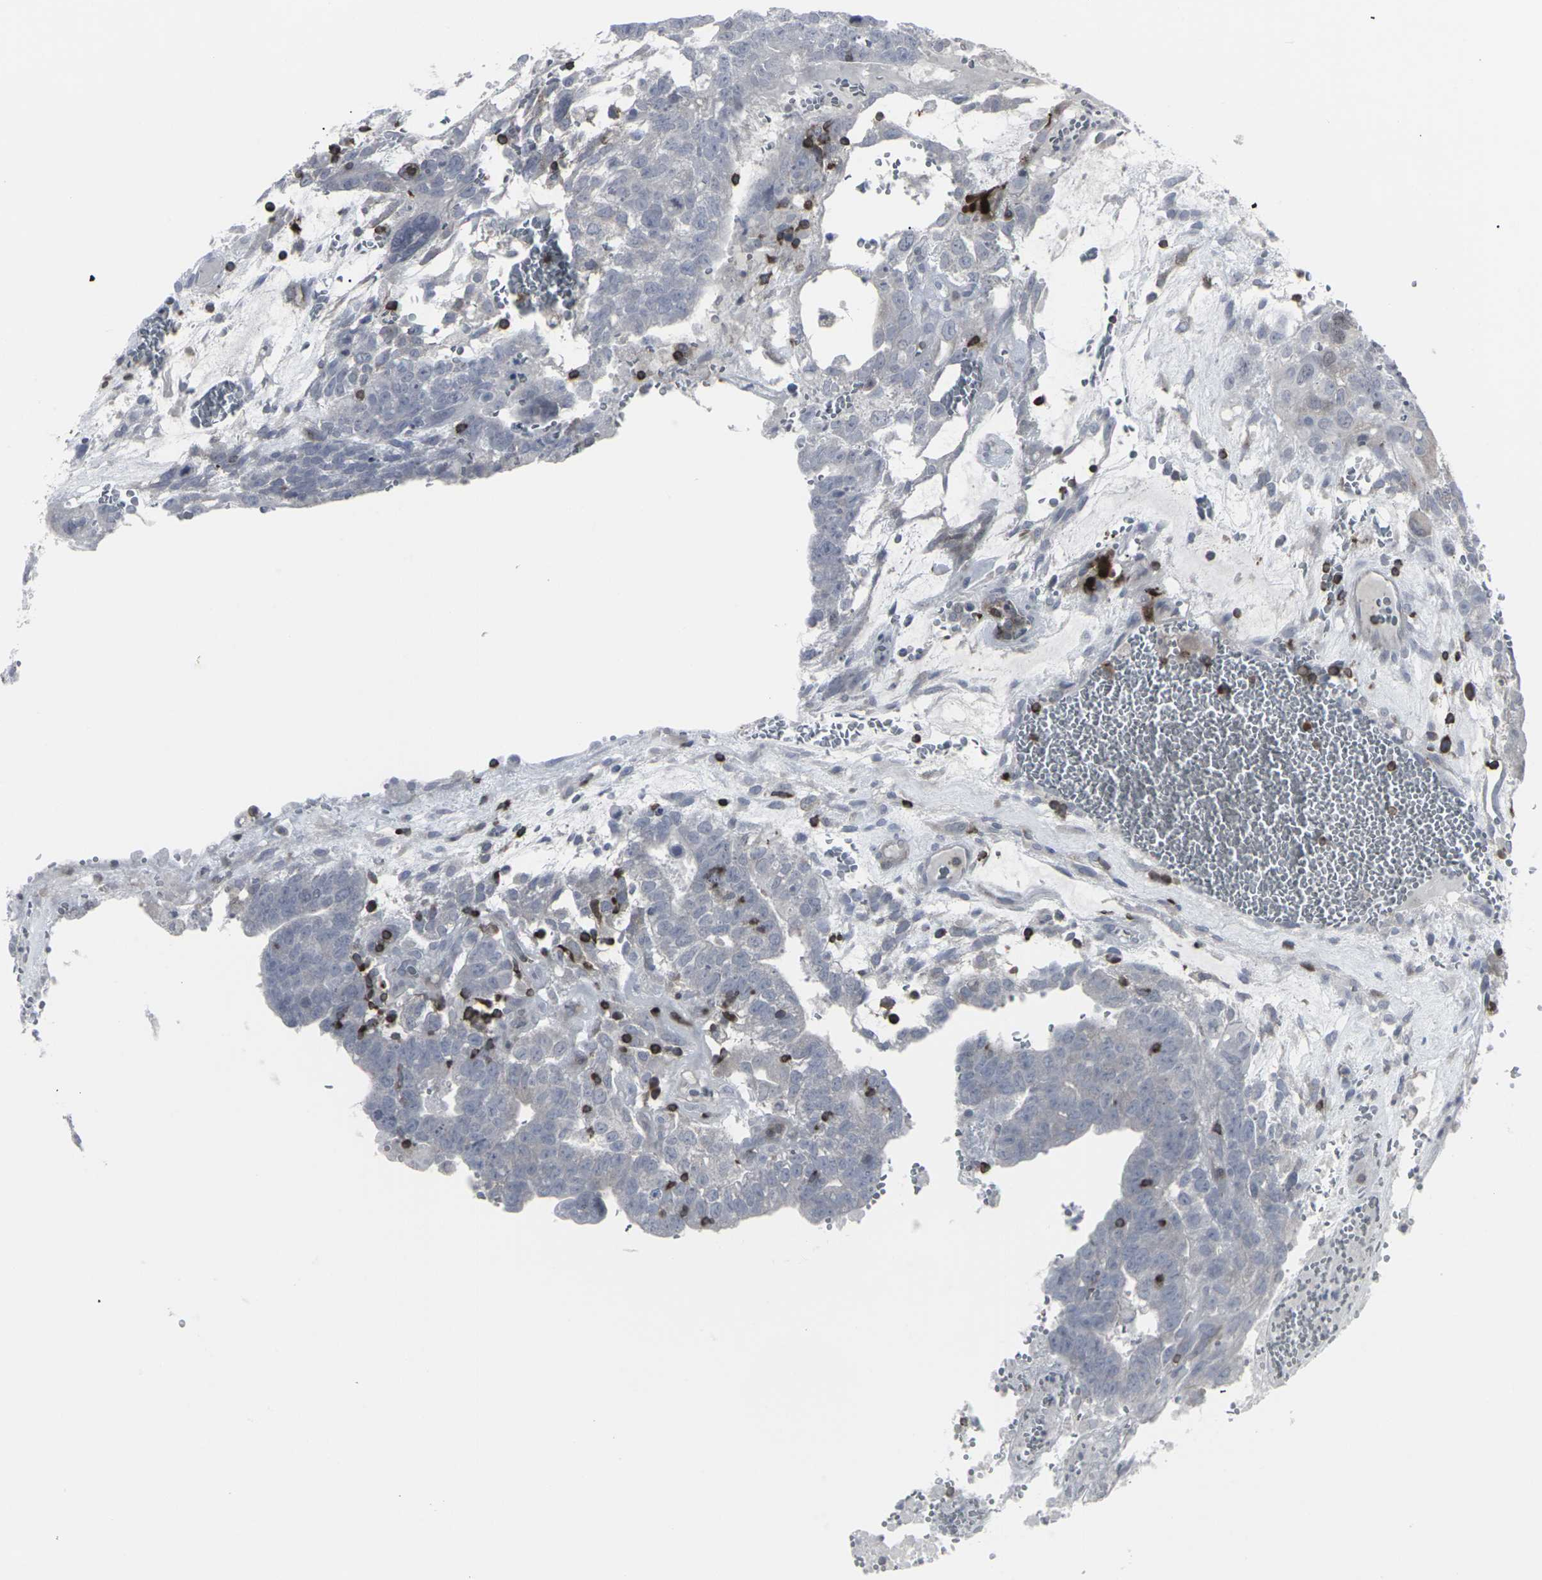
{"staining": {"intensity": "negative", "quantity": "none", "location": "none"}, "tissue": "testis cancer", "cell_type": "Tumor cells", "image_type": "cancer", "snomed": [{"axis": "morphology", "description": "Seminoma, NOS"}, {"axis": "morphology", "description": "Carcinoma, Embryonal, NOS"}, {"axis": "topography", "description": "Testis"}], "caption": "Immunohistochemistry (IHC) image of testis cancer stained for a protein (brown), which displays no expression in tumor cells.", "gene": "APOBEC2", "patient": {"sex": "male", "age": 52}}